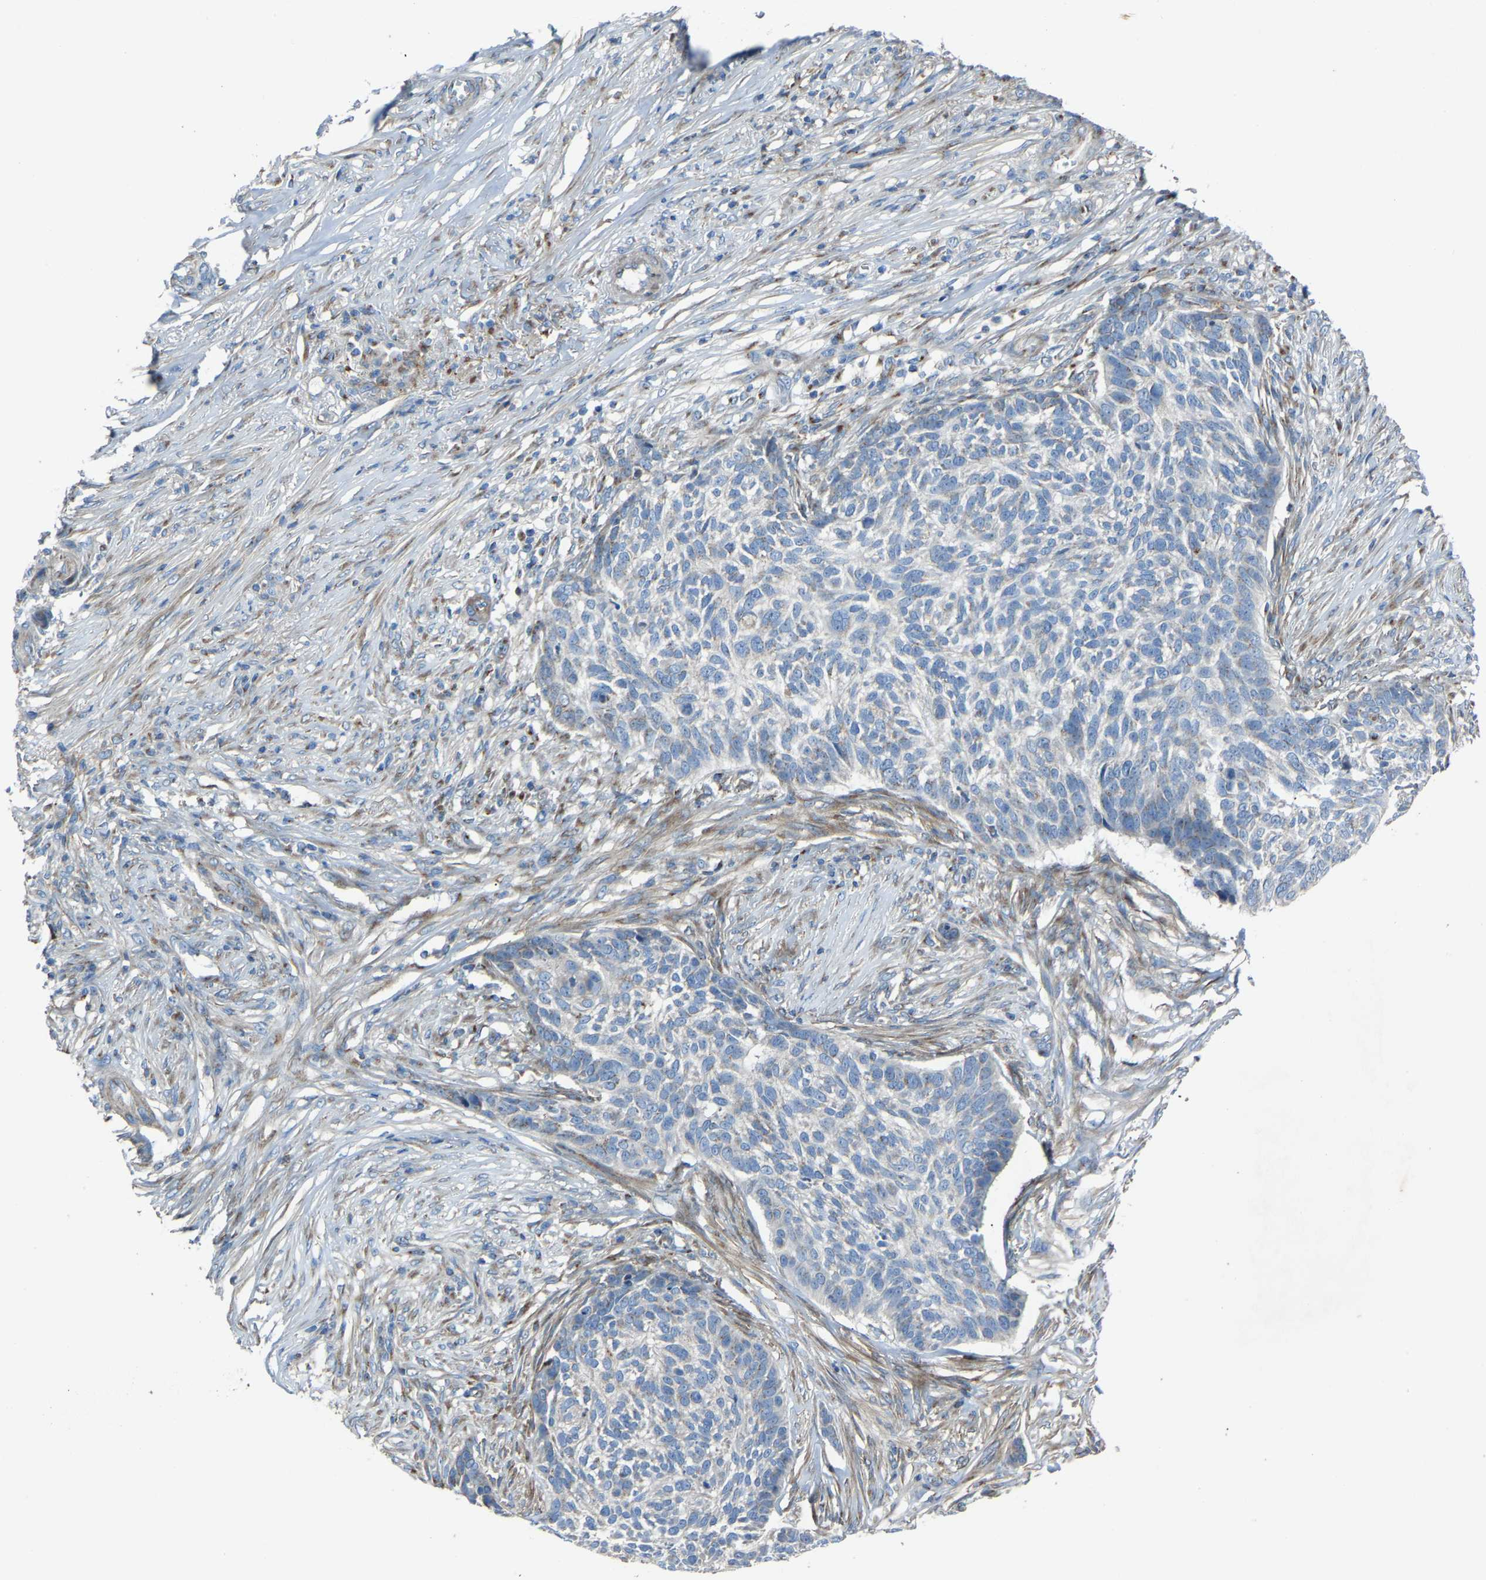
{"staining": {"intensity": "negative", "quantity": "none", "location": "none"}, "tissue": "skin cancer", "cell_type": "Tumor cells", "image_type": "cancer", "snomed": [{"axis": "morphology", "description": "Basal cell carcinoma"}, {"axis": "topography", "description": "Skin"}], "caption": "Immunohistochemical staining of human skin cancer (basal cell carcinoma) exhibits no significant staining in tumor cells.", "gene": "CANT1", "patient": {"sex": "male", "age": 85}}